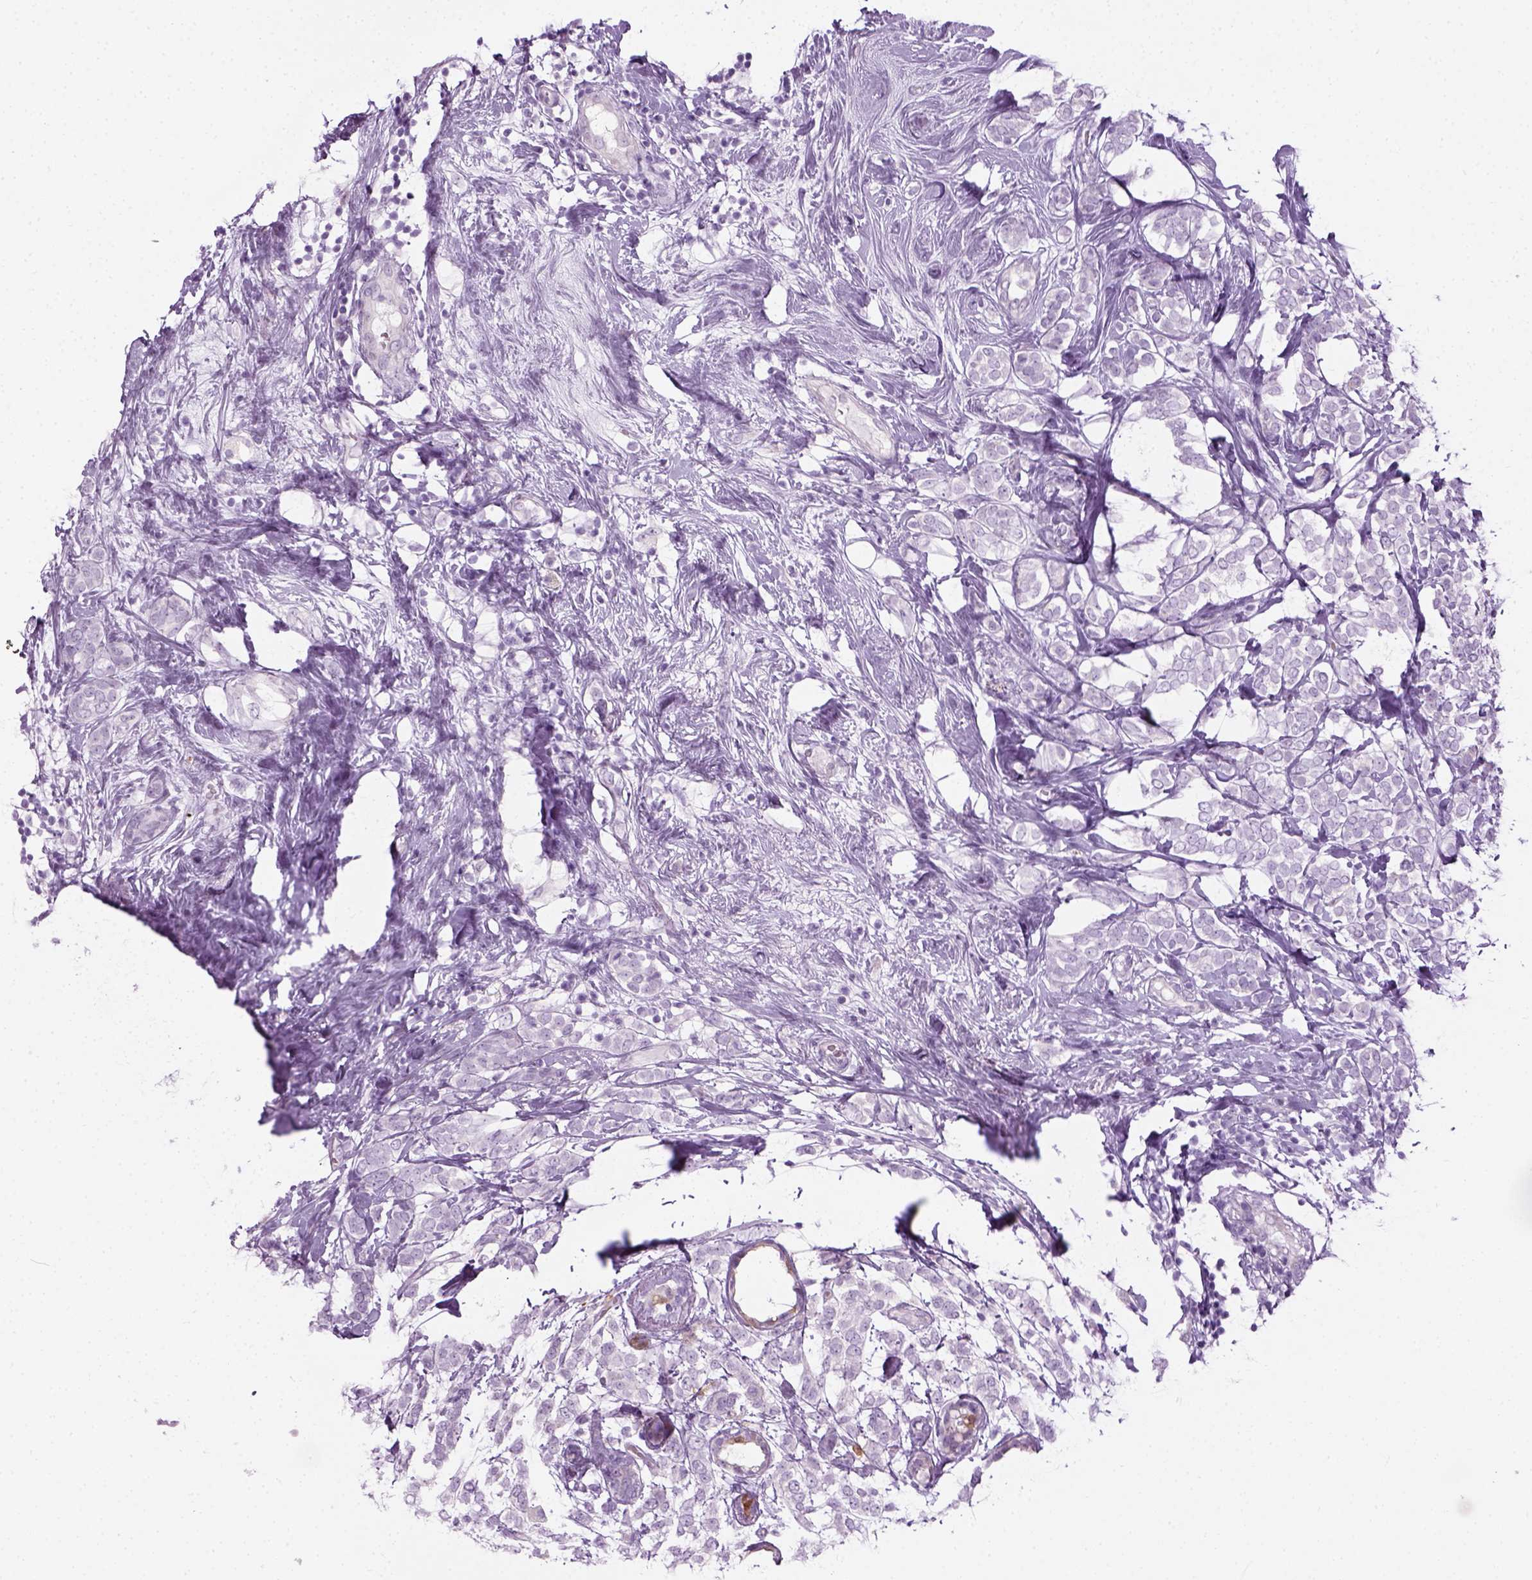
{"staining": {"intensity": "negative", "quantity": "none", "location": "none"}, "tissue": "breast cancer", "cell_type": "Tumor cells", "image_type": "cancer", "snomed": [{"axis": "morphology", "description": "Lobular carcinoma"}, {"axis": "topography", "description": "Breast"}], "caption": "Immunohistochemical staining of lobular carcinoma (breast) displays no significant expression in tumor cells.", "gene": "CIBAR2", "patient": {"sex": "female", "age": 49}}